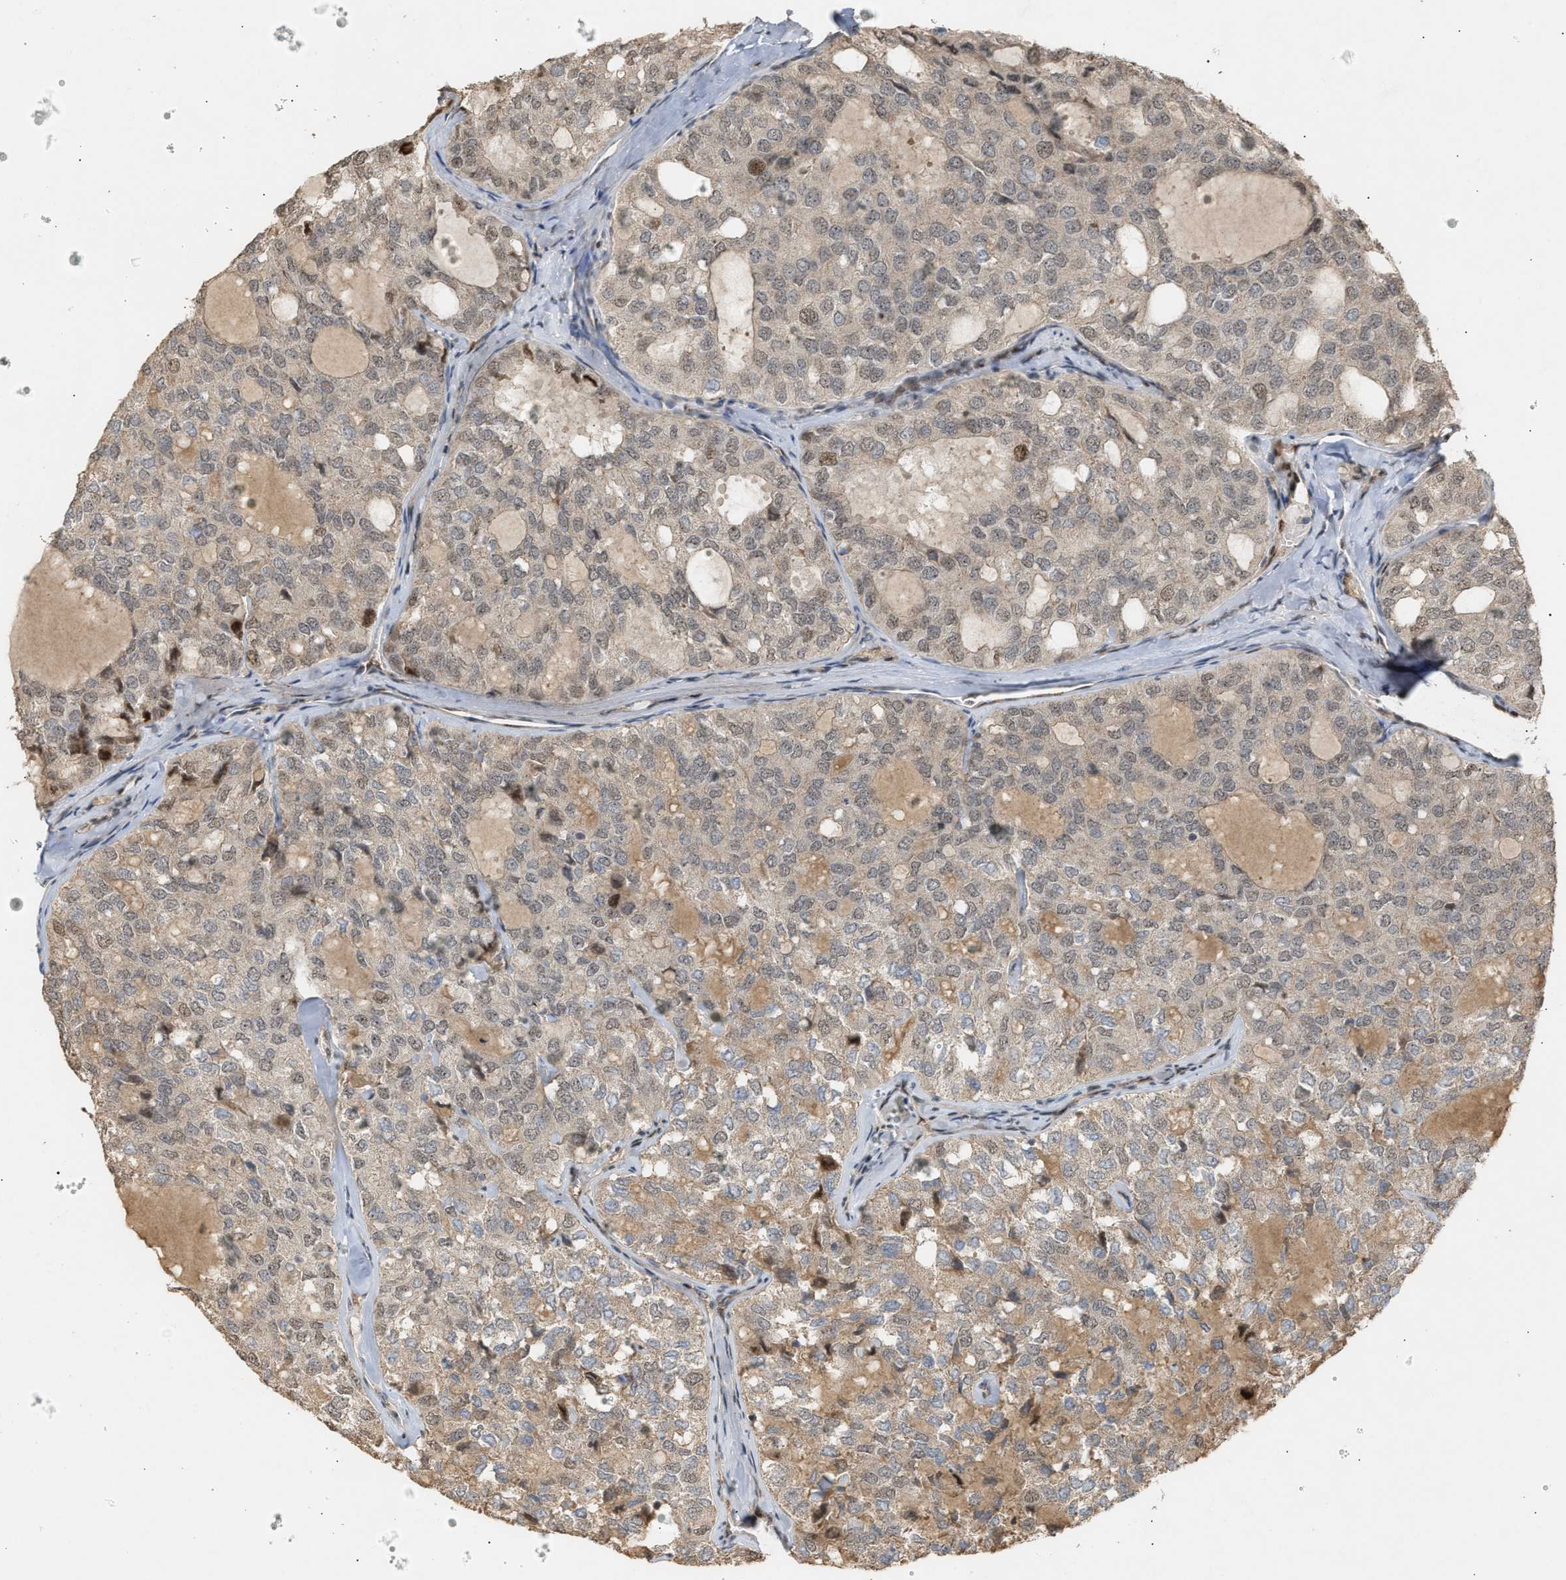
{"staining": {"intensity": "weak", "quantity": "<25%", "location": "nuclear"}, "tissue": "thyroid cancer", "cell_type": "Tumor cells", "image_type": "cancer", "snomed": [{"axis": "morphology", "description": "Follicular adenoma carcinoma, NOS"}, {"axis": "topography", "description": "Thyroid gland"}], "caption": "Tumor cells show no significant expression in follicular adenoma carcinoma (thyroid). (DAB immunohistochemistry (IHC), high magnification).", "gene": "ZFAND5", "patient": {"sex": "male", "age": 75}}